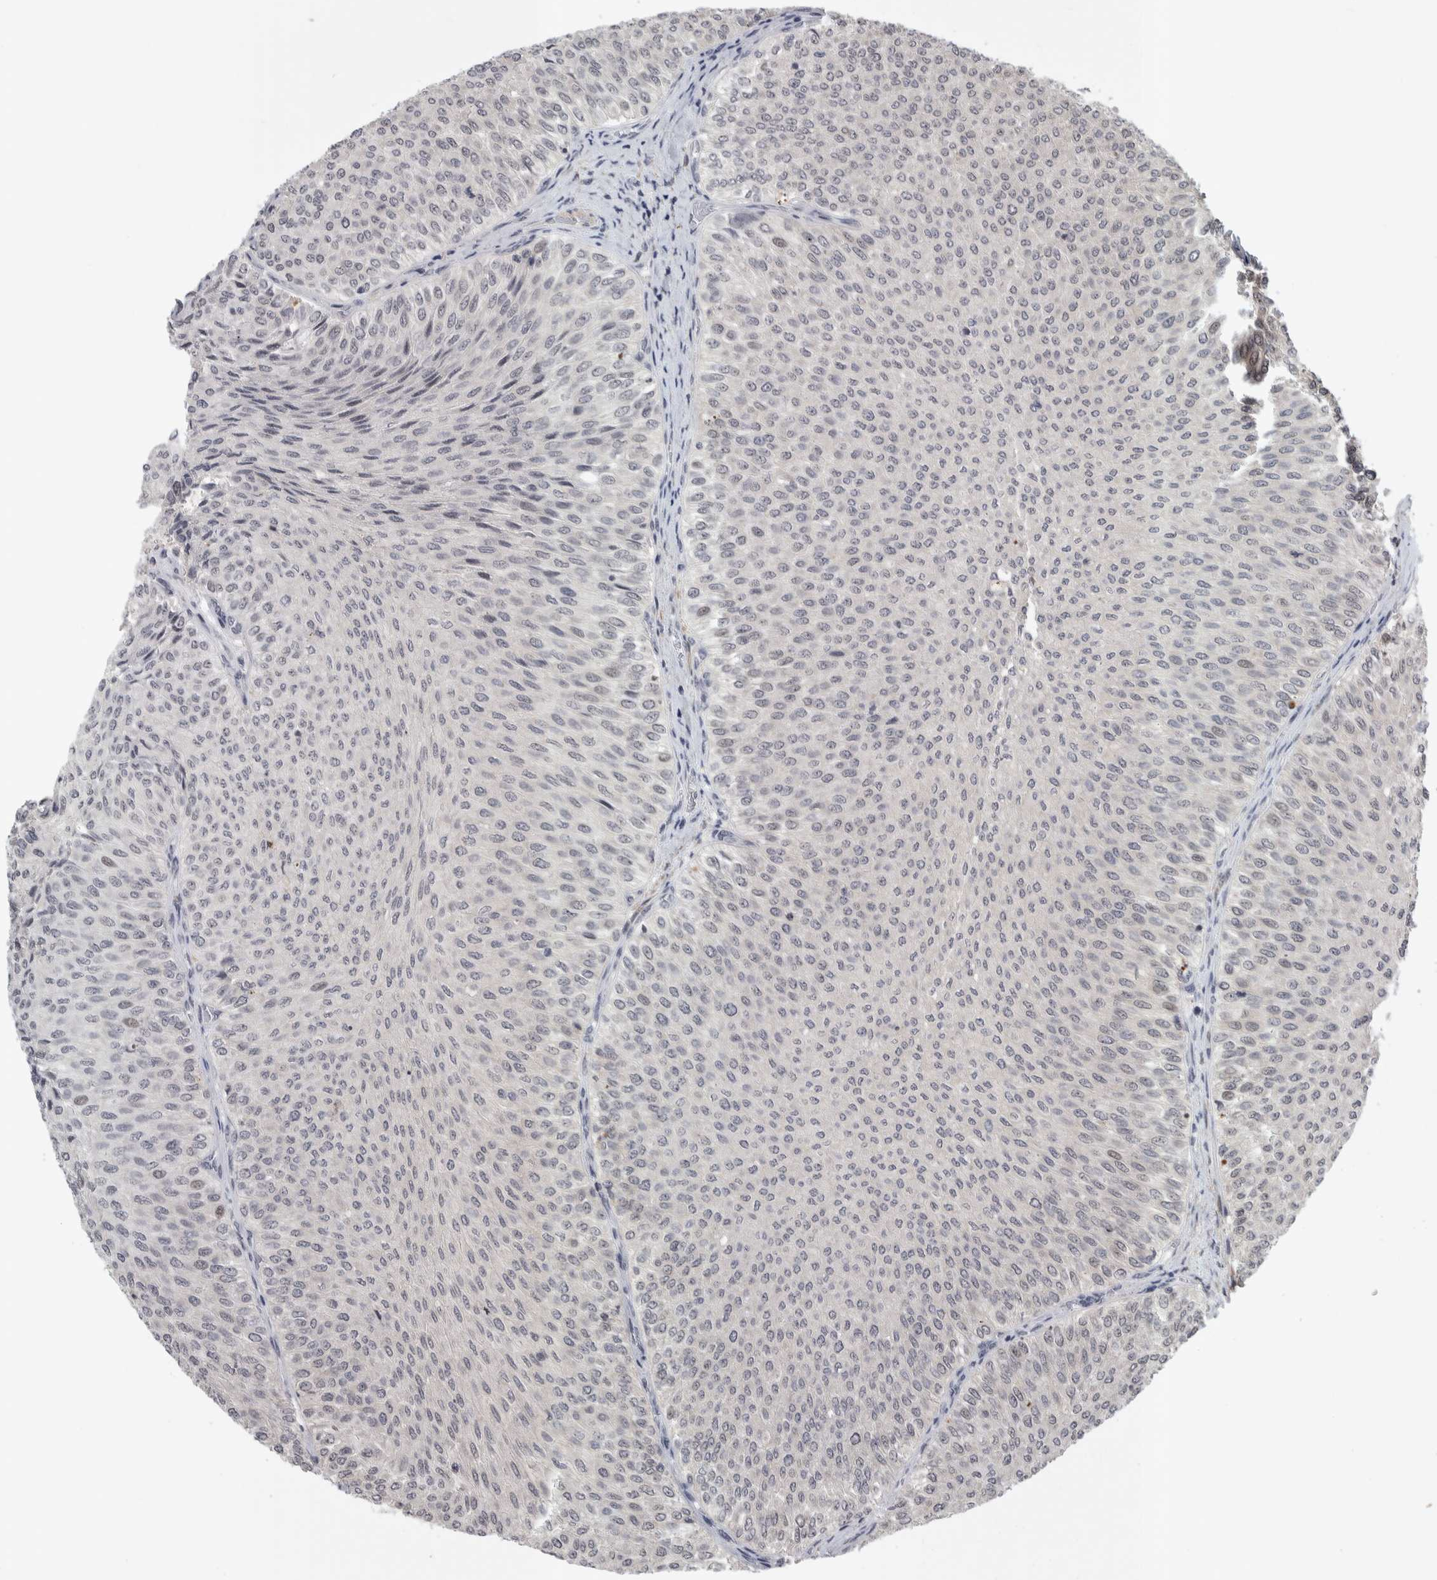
{"staining": {"intensity": "negative", "quantity": "none", "location": "none"}, "tissue": "urothelial cancer", "cell_type": "Tumor cells", "image_type": "cancer", "snomed": [{"axis": "morphology", "description": "Urothelial carcinoma, Low grade"}, {"axis": "topography", "description": "Urinary bladder"}], "caption": "Tumor cells are negative for protein expression in human urothelial carcinoma (low-grade). (Brightfield microscopy of DAB immunohistochemistry at high magnification).", "gene": "ZSCAN21", "patient": {"sex": "male", "age": 78}}